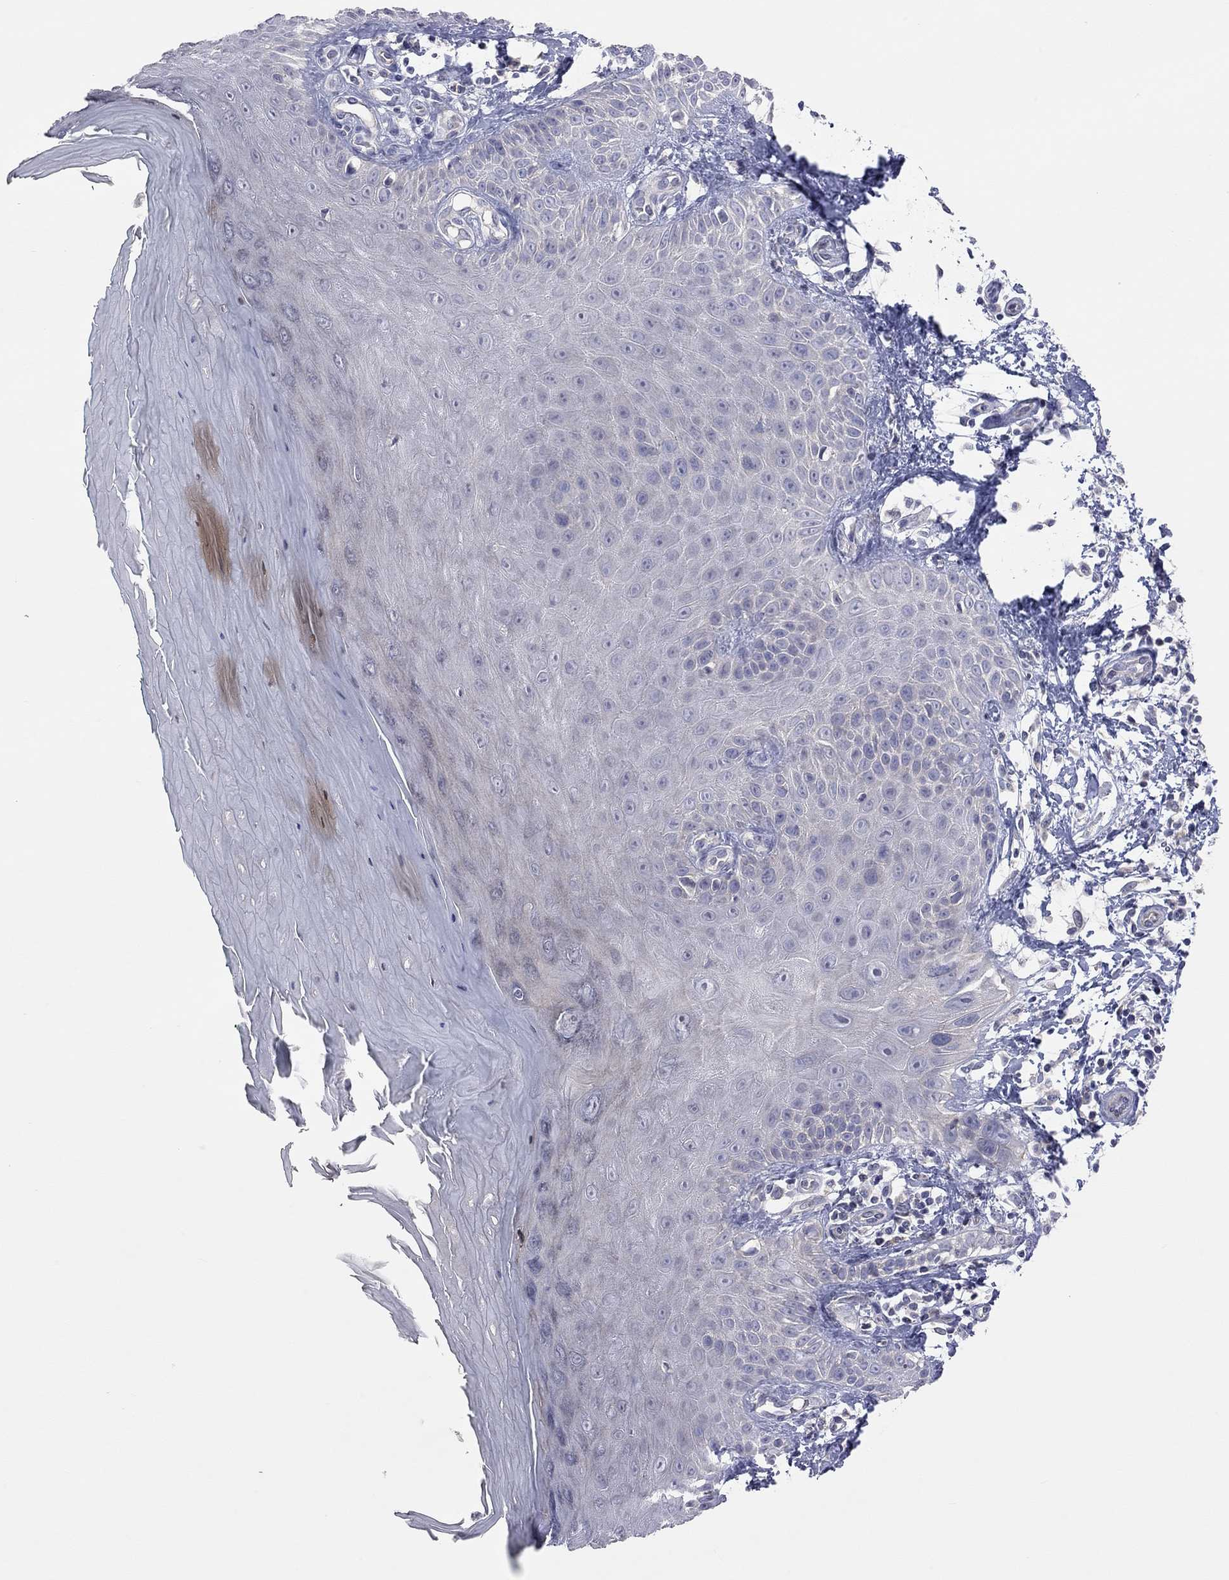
{"staining": {"intensity": "negative", "quantity": "none", "location": "none"}, "tissue": "skin", "cell_type": "Fibroblasts", "image_type": "normal", "snomed": [{"axis": "morphology", "description": "Normal tissue, NOS"}, {"axis": "morphology", "description": "Inflammation, NOS"}, {"axis": "morphology", "description": "Fibrosis, NOS"}, {"axis": "topography", "description": "Skin"}], "caption": "Immunohistochemistry (IHC) of unremarkable human skin shows no positivity in fibroblasts. (Brightfield microscopy of DAB (3,3'-diaminobenzidine) immunohistochemistry (IHC) at high magnification).", "gene": "KCNB1", "patient": {"sex": "male", "age": 71}}